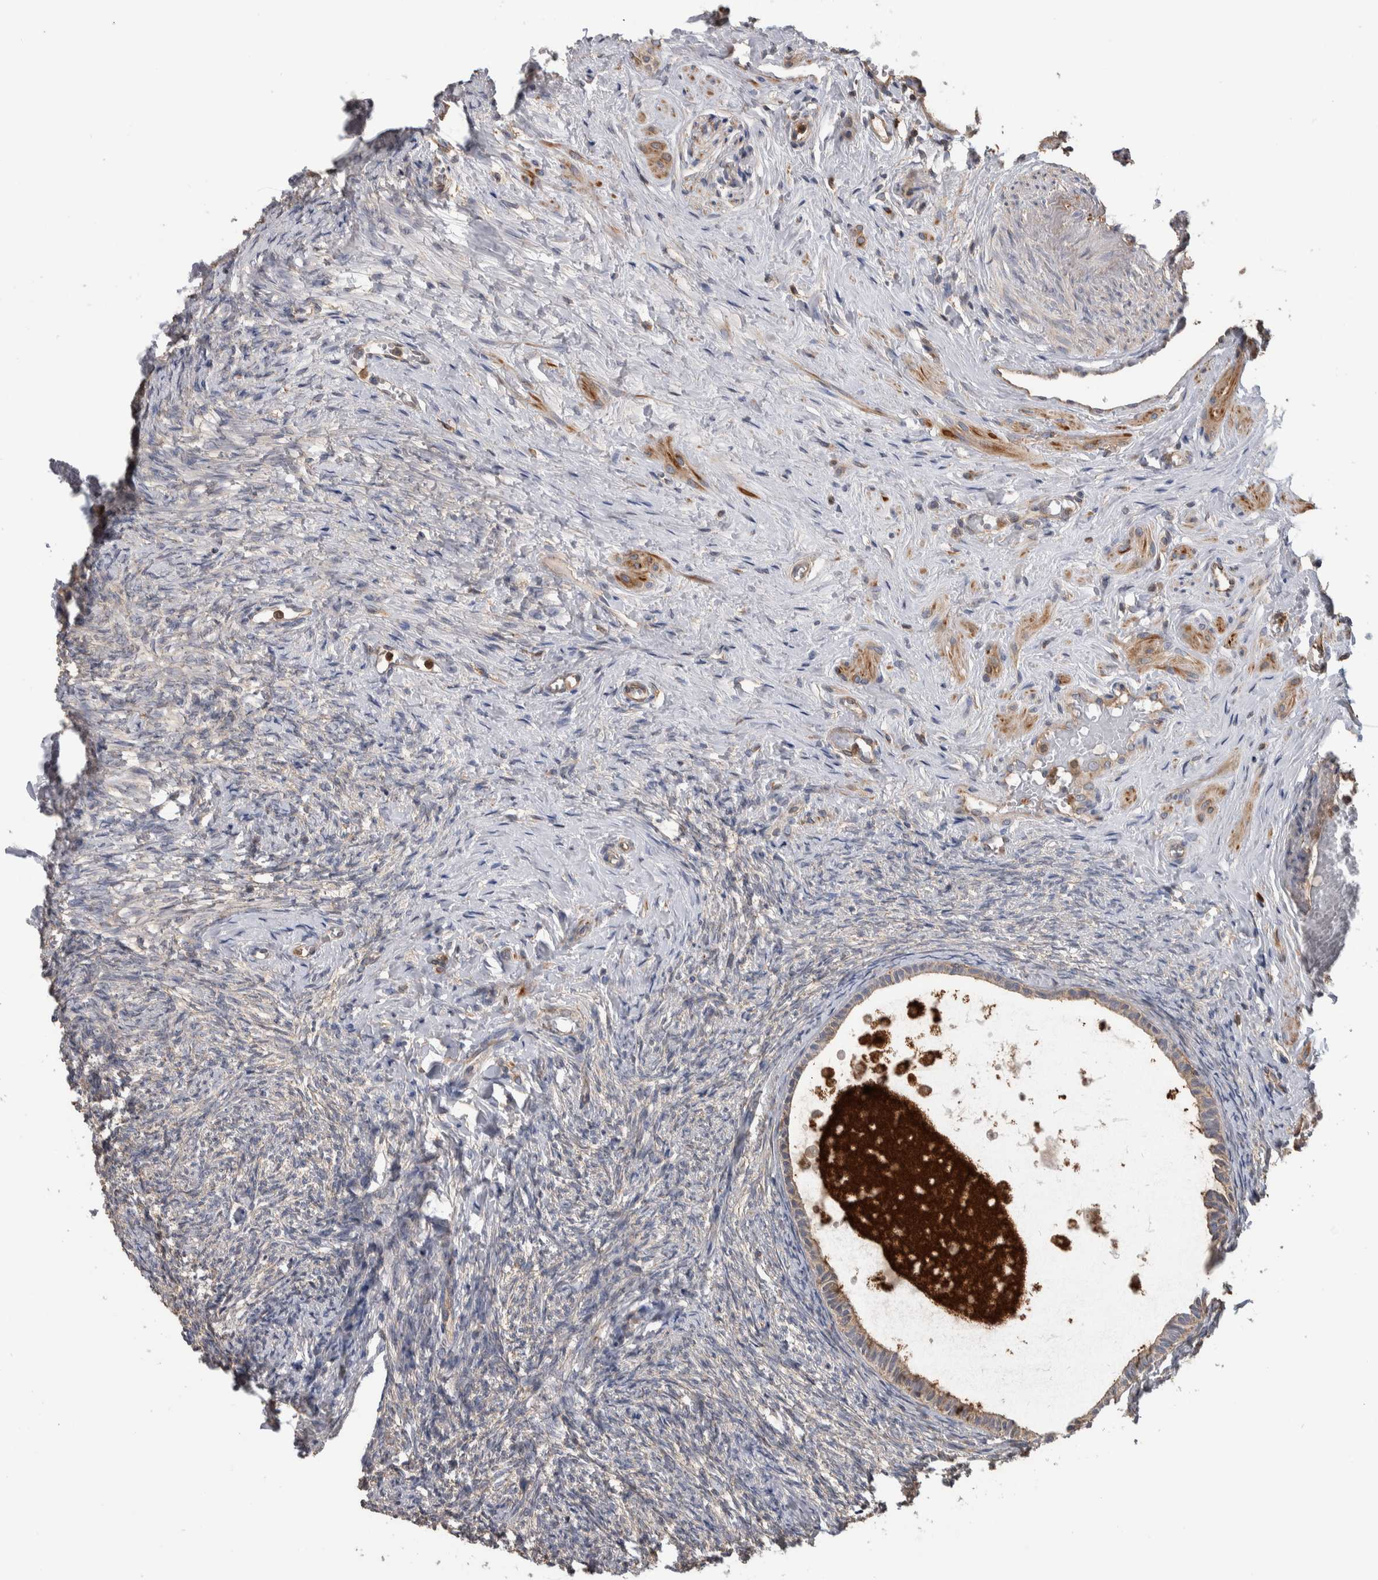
{"staining": {"intensity": "negative", "quantity": "none", "location": "none"}, "tissue": "ovary", "cell_type": "Ovarian stroma cells", "image_type": "normal", "snomed": [{"axis": "morphology", "description": "Normal tissue, NOS"}, {"axis": "topography", "description": "Ovary"}], "caption": "This is a image of immunohistochemistry staining of normal ovary, which shows no positivity in ovarian stroma cells.", "gene": "SDCBP", "patient": {"sex": "female", "age": 41}}